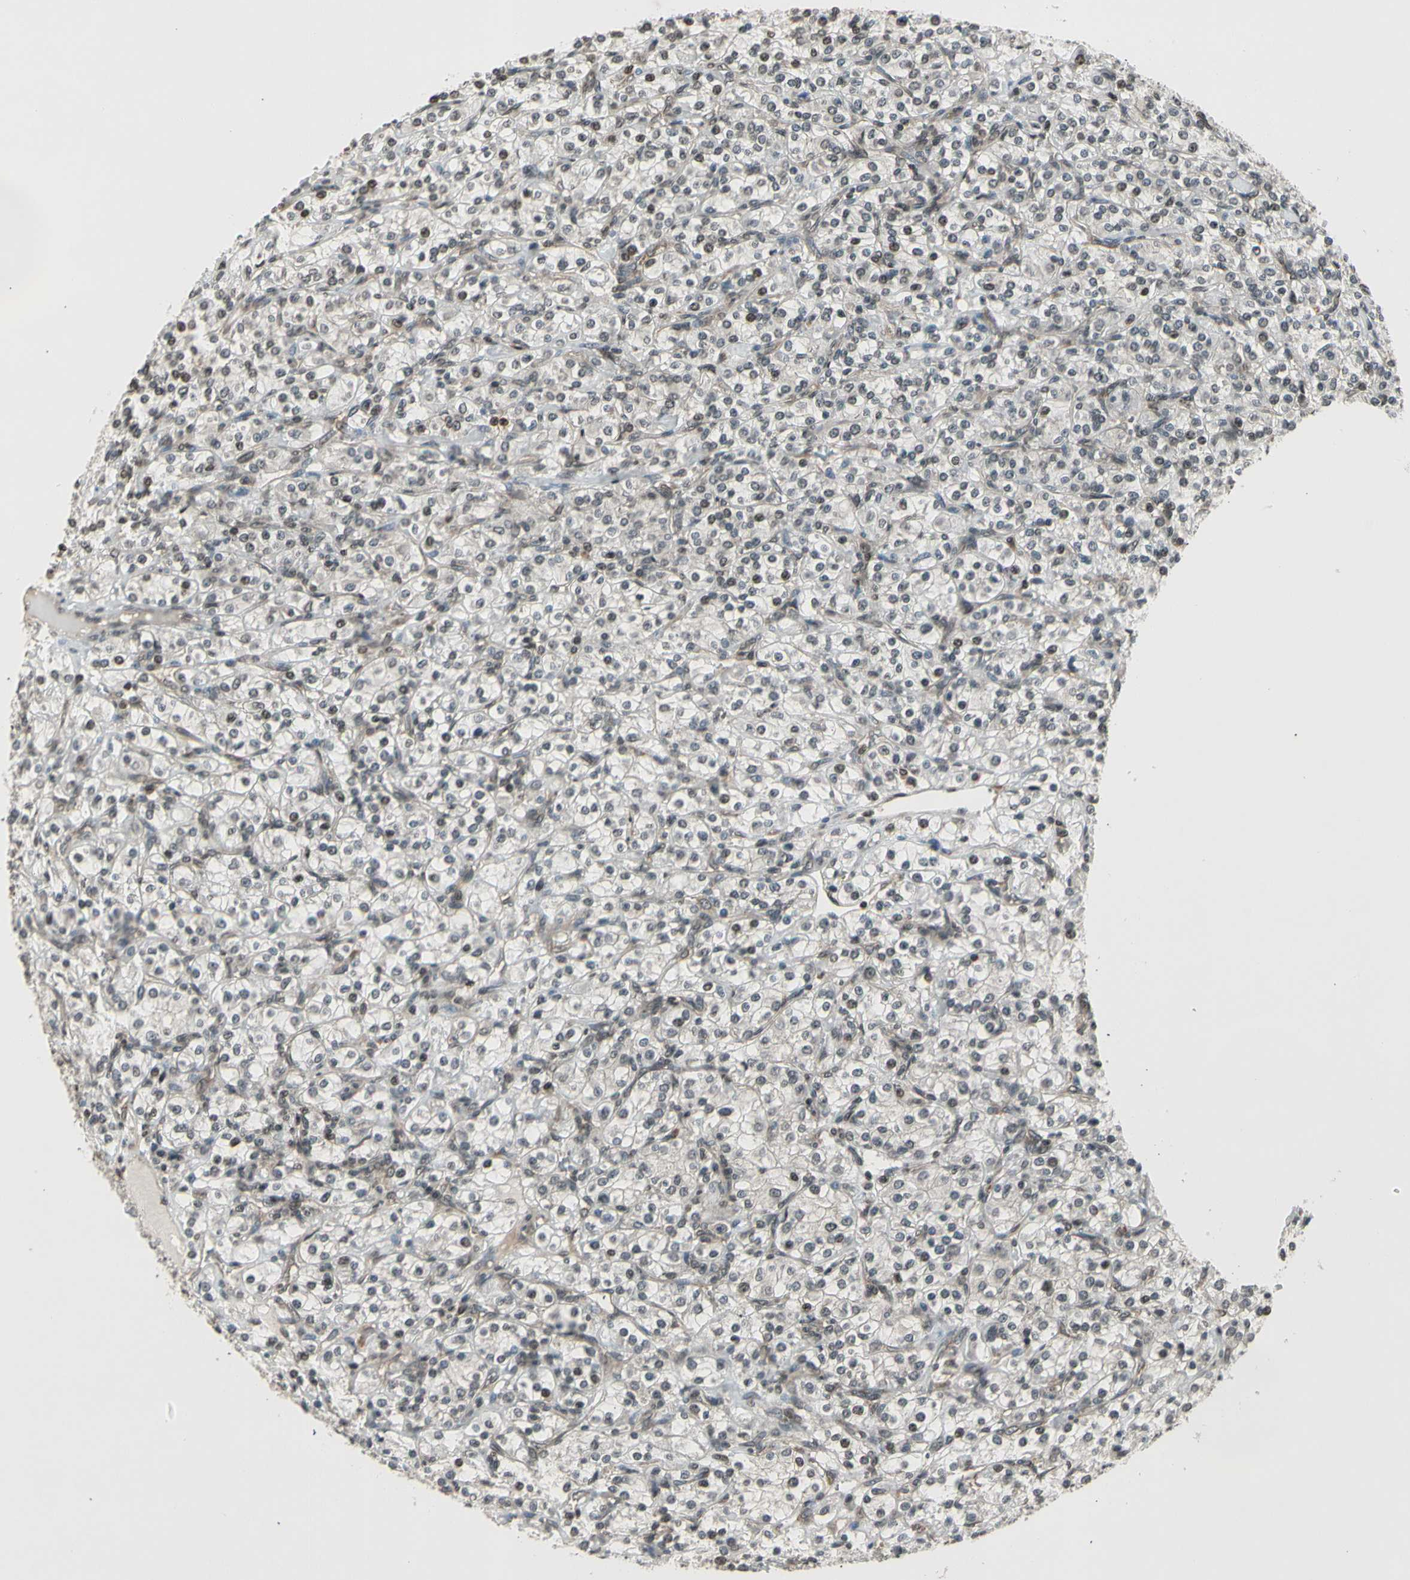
{"staining": {"intensity": "negative", "quantity": "none", "location": "none"}, "tissue": "renal cancer", "cell_type": "Tumor cells", "image_type": "cancer", "snomed": [{"axis": "morphology", "description": "Adenocarcinoma, NOS"}, {"axis": "topography", "description": "Kidney"}], "caption": "Immunohistochemistry (IHC) histopathology image of renal adenocarcinoma stained for a protein (brown), which demonstrates no positivity in tumor cells.", "gene": "SMN2", "patient": {"sex": "male", "age": 77}}